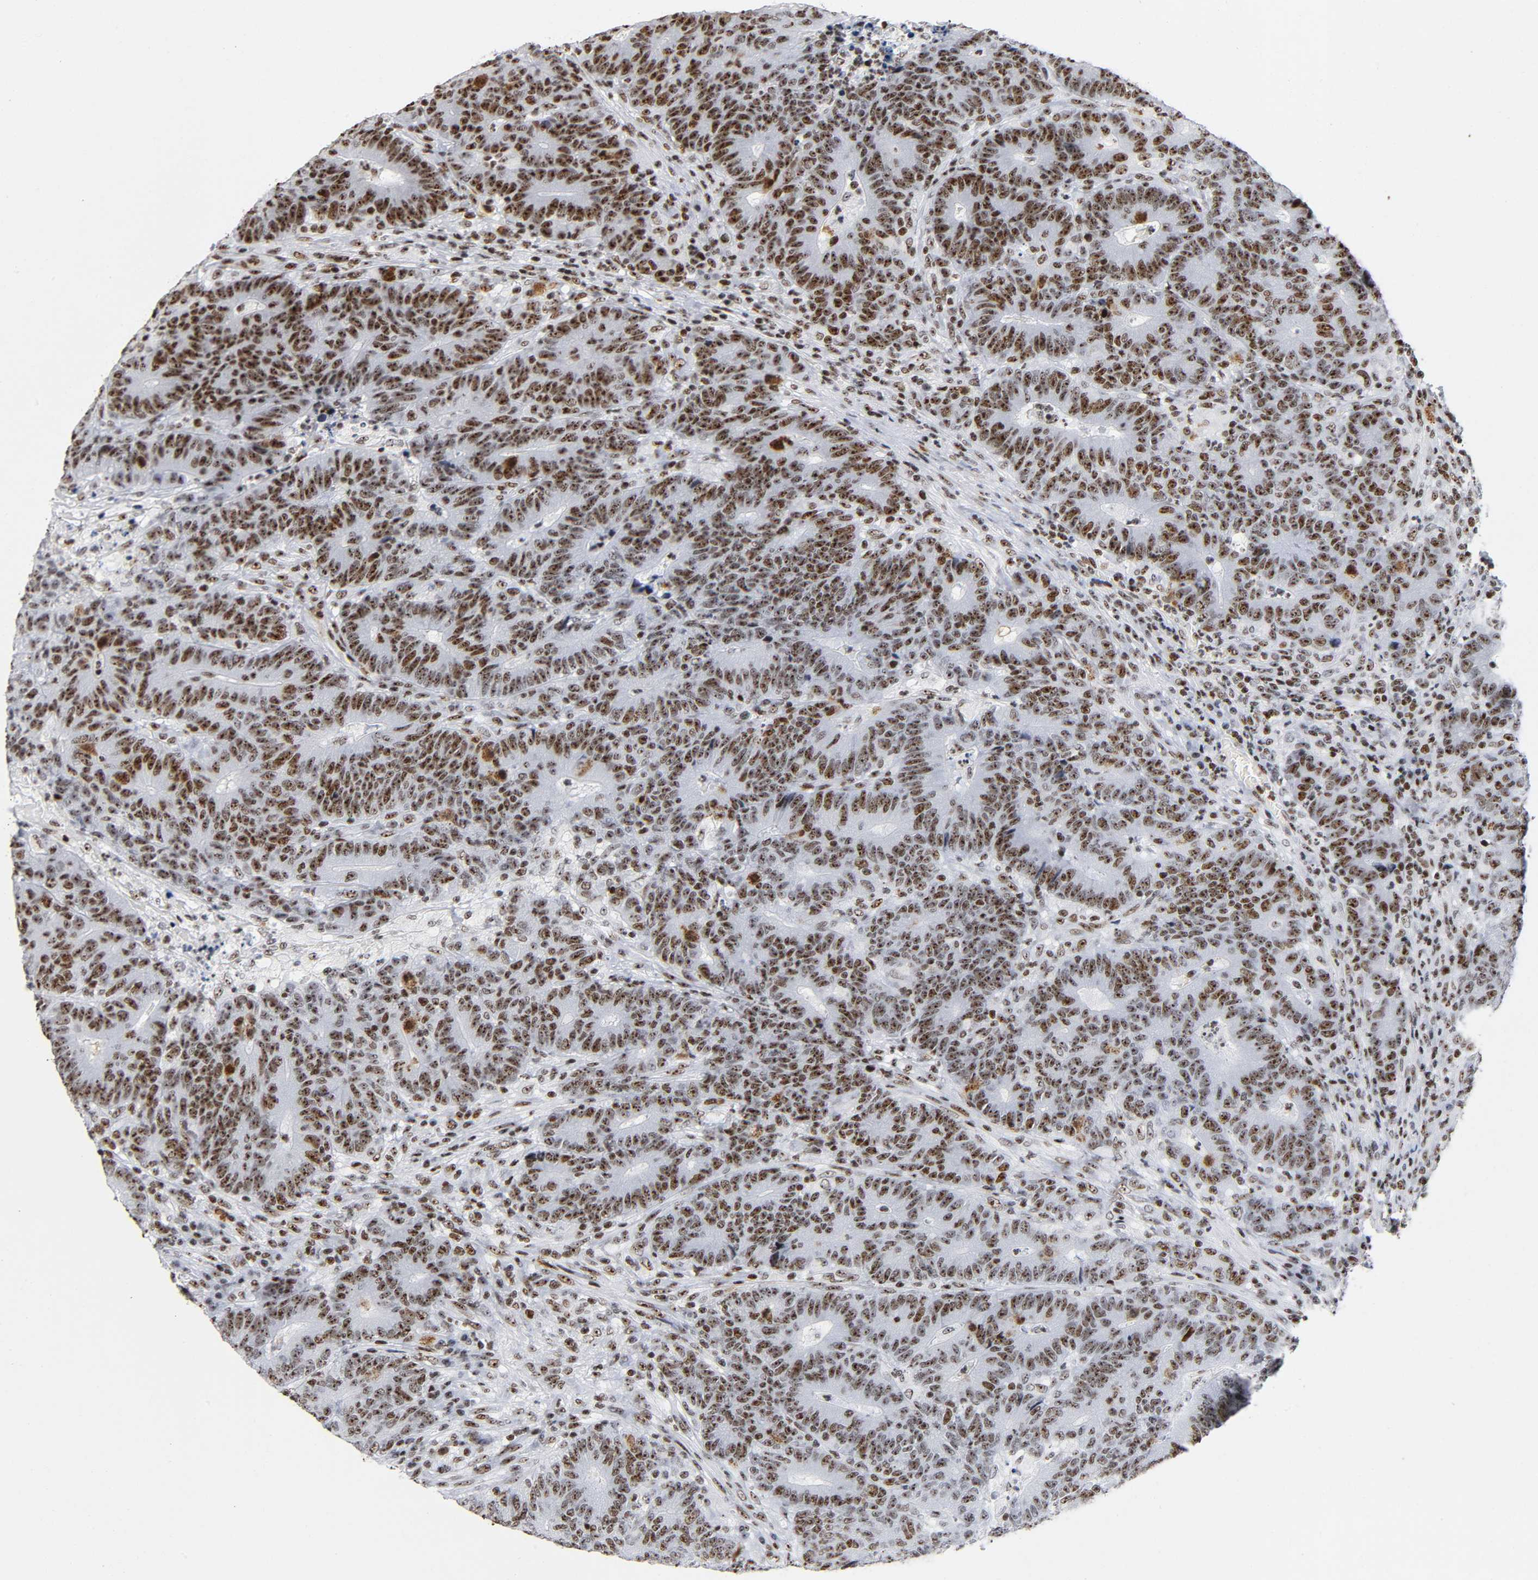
{"staining": {"intensity": "strong", "quantity": ">75%", "location": "nuclear"}, "tissue": "colorectal cancer", "cell_type": "Tumor cells", "image_type": "cancer", "snomed": [{"axis": "morphology", "description": "Normal tissue, NOS"}, {"axis": "morphology", "description": "Adenocarcinoma, NOS"}, {"axis": "topography", "description": "Colon"}], "caption": "IHC (DAB (3,3'-diaminobenzidine)) staining of human colorectal adenocarcinoma reveals strong nuclear protein staining in about >75% of tumor cells.", "gene": "UBTF", "patient": {"sex": "female", "age": 75}}